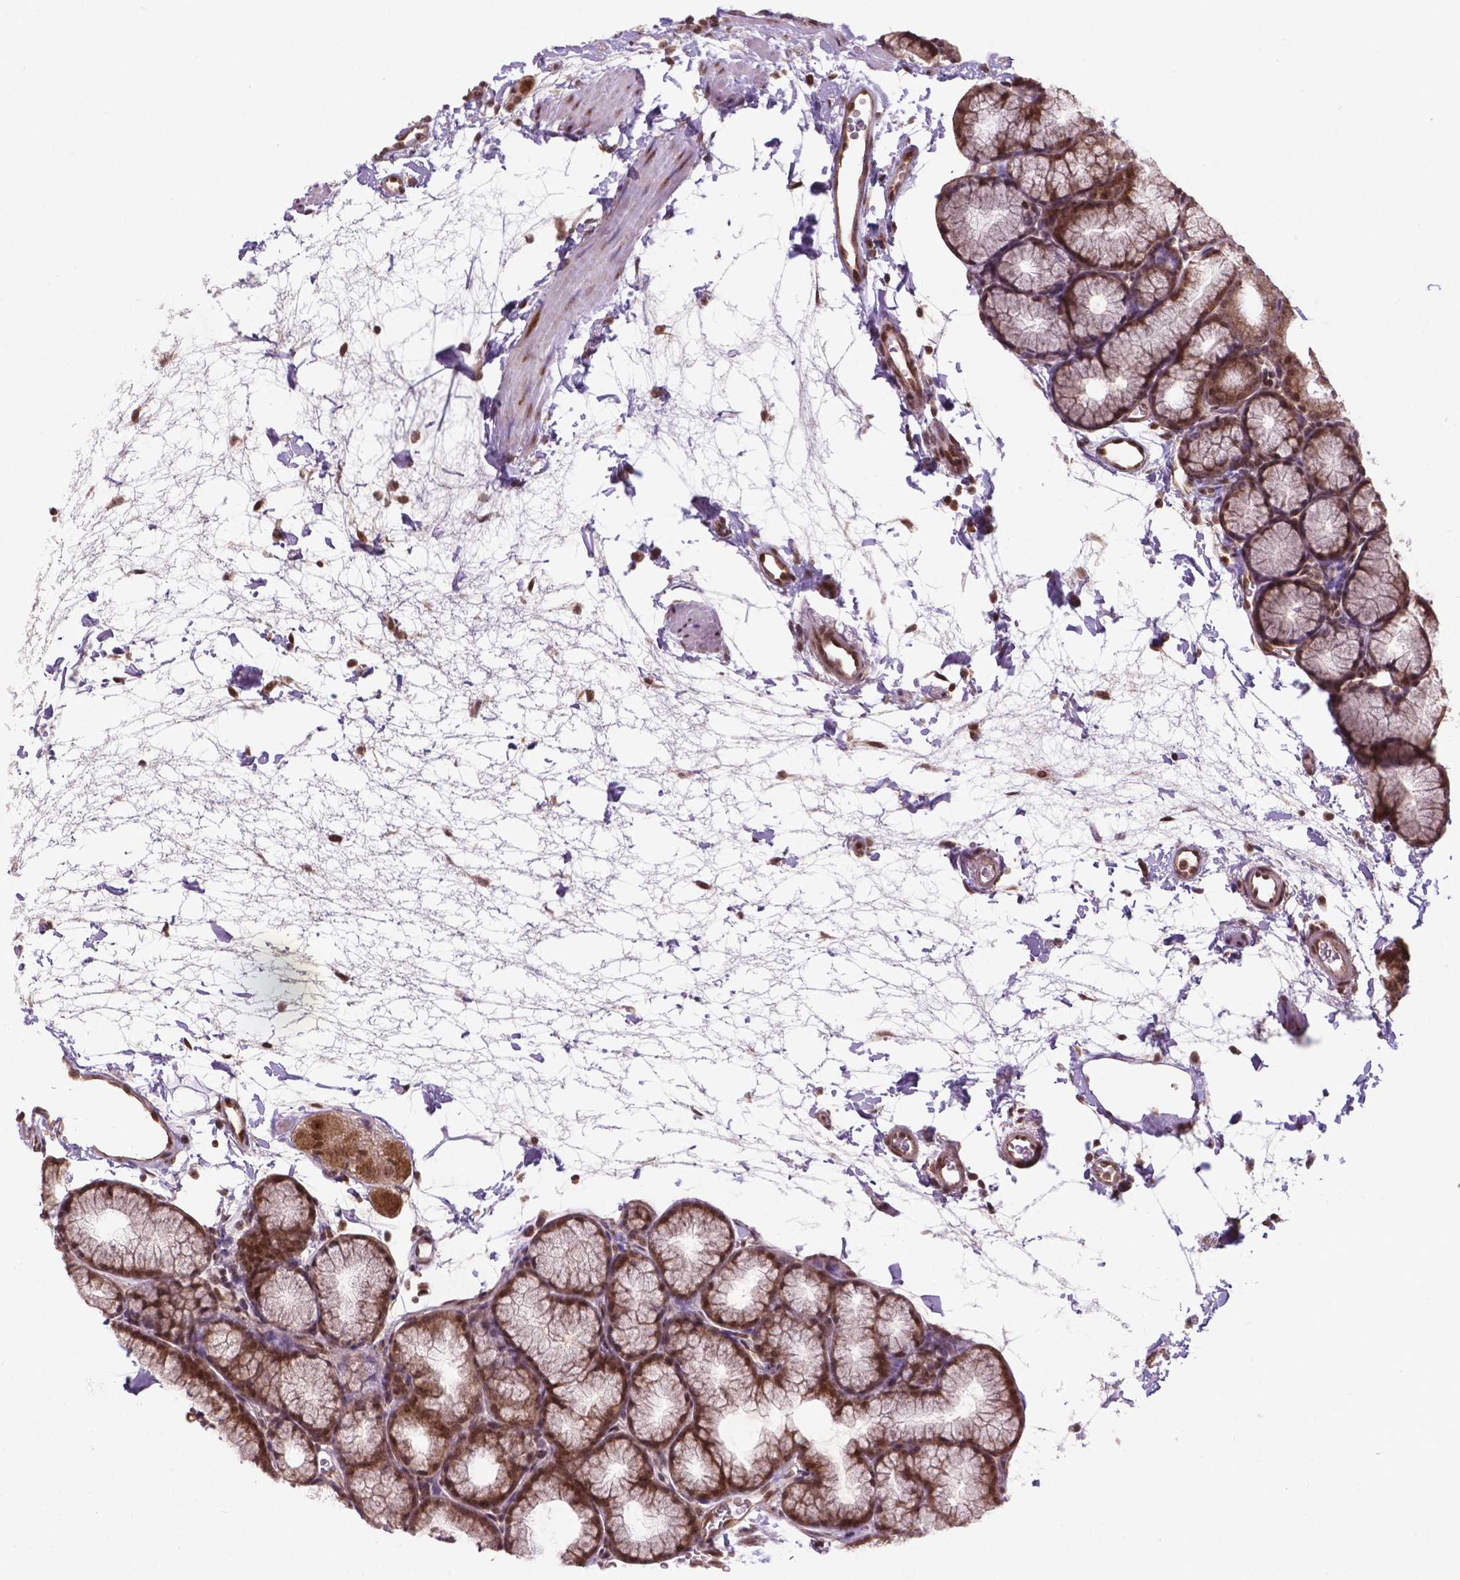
{"staining": {"intensity": "strong", "quantity": "25%-75%", "location": "cytoplasmic/membranous,nuclear"}, "tissue": "duodenum", "cell_type": "Glandular cells", "image_type": "normal", "snomed": [{"axis": "morphology", "description": "Normal tissue, NOS"}, {"axis": "topography", "description": "Duodenum"}], "caption": "The photomicrograph demonstrates immunohistochemical staining of normal duodenum. There is strong cytoplasmic/membranous,nuclear expression is present in about 25%-75% of glandular cells. (DAB (3,3'-diaminobenzidine) IHC, brown staining for protein, blue staining for nuclei).", "gene": "CSNK2A1", "patient": {"sex": "male", "age": 59}}